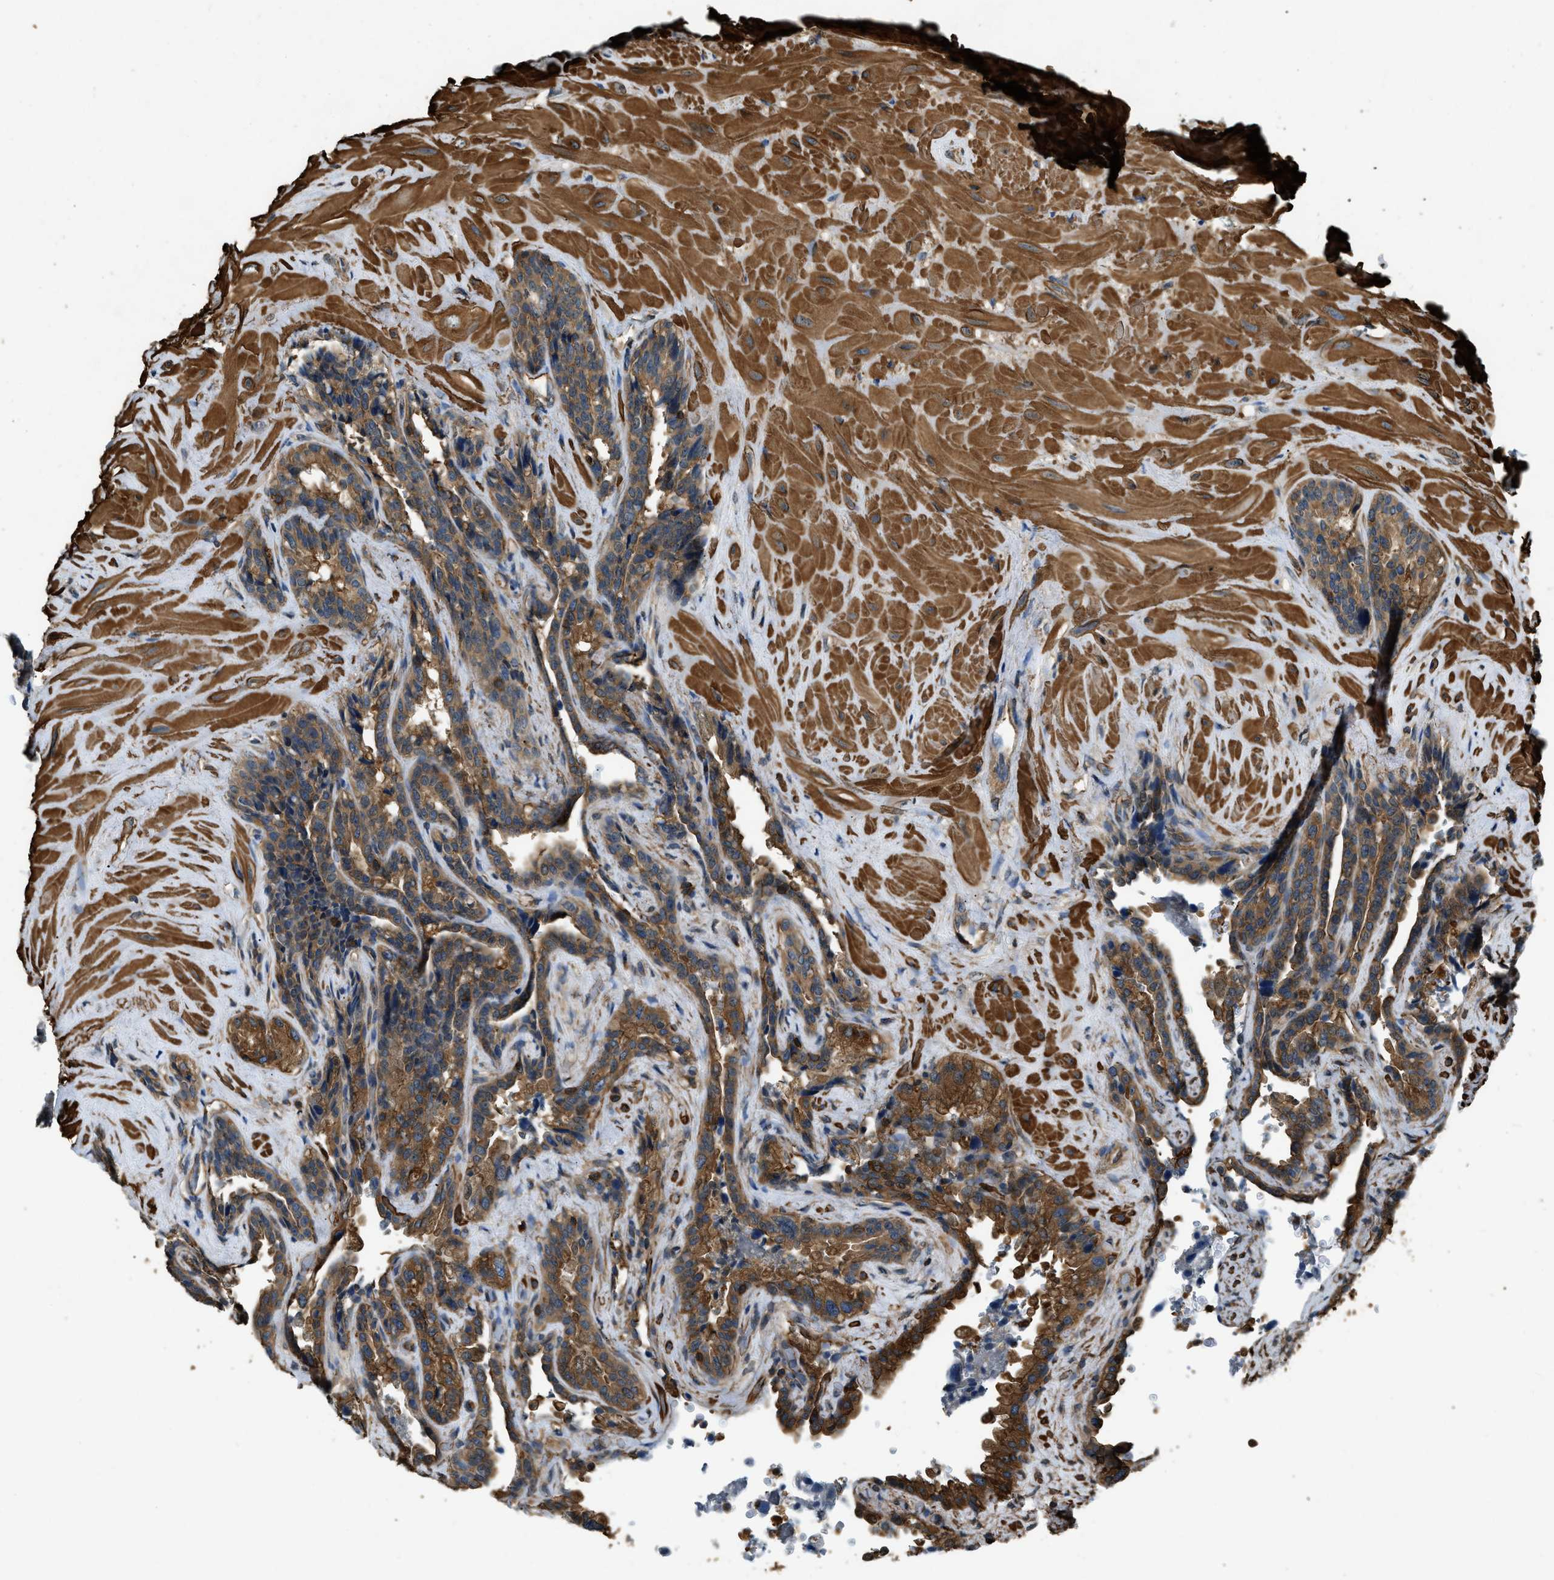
{"staining": {"intensity": "moderate", "quantity": ">75%", "location": "cytoplasmic/membranous"}, "tissue": "seminal vesicle", "cell_type": "Glandular cells", "image_type": "normal", "snomed": [{"axis": "morphology", "description": "Normal tissue, NOS"}, {"axis": "topography", "description": "Seminal veicle"}], "caption": "Seminal vesicle stained with DAB (3,3'-diaminobenzidine) immunohistochemistry shows medium levels of moderate cytoplasmic/membranous positivity in approximately >75% of glandular cells.", "gene": "YARS1", "patient": {"sex": "male", "age": 68}}